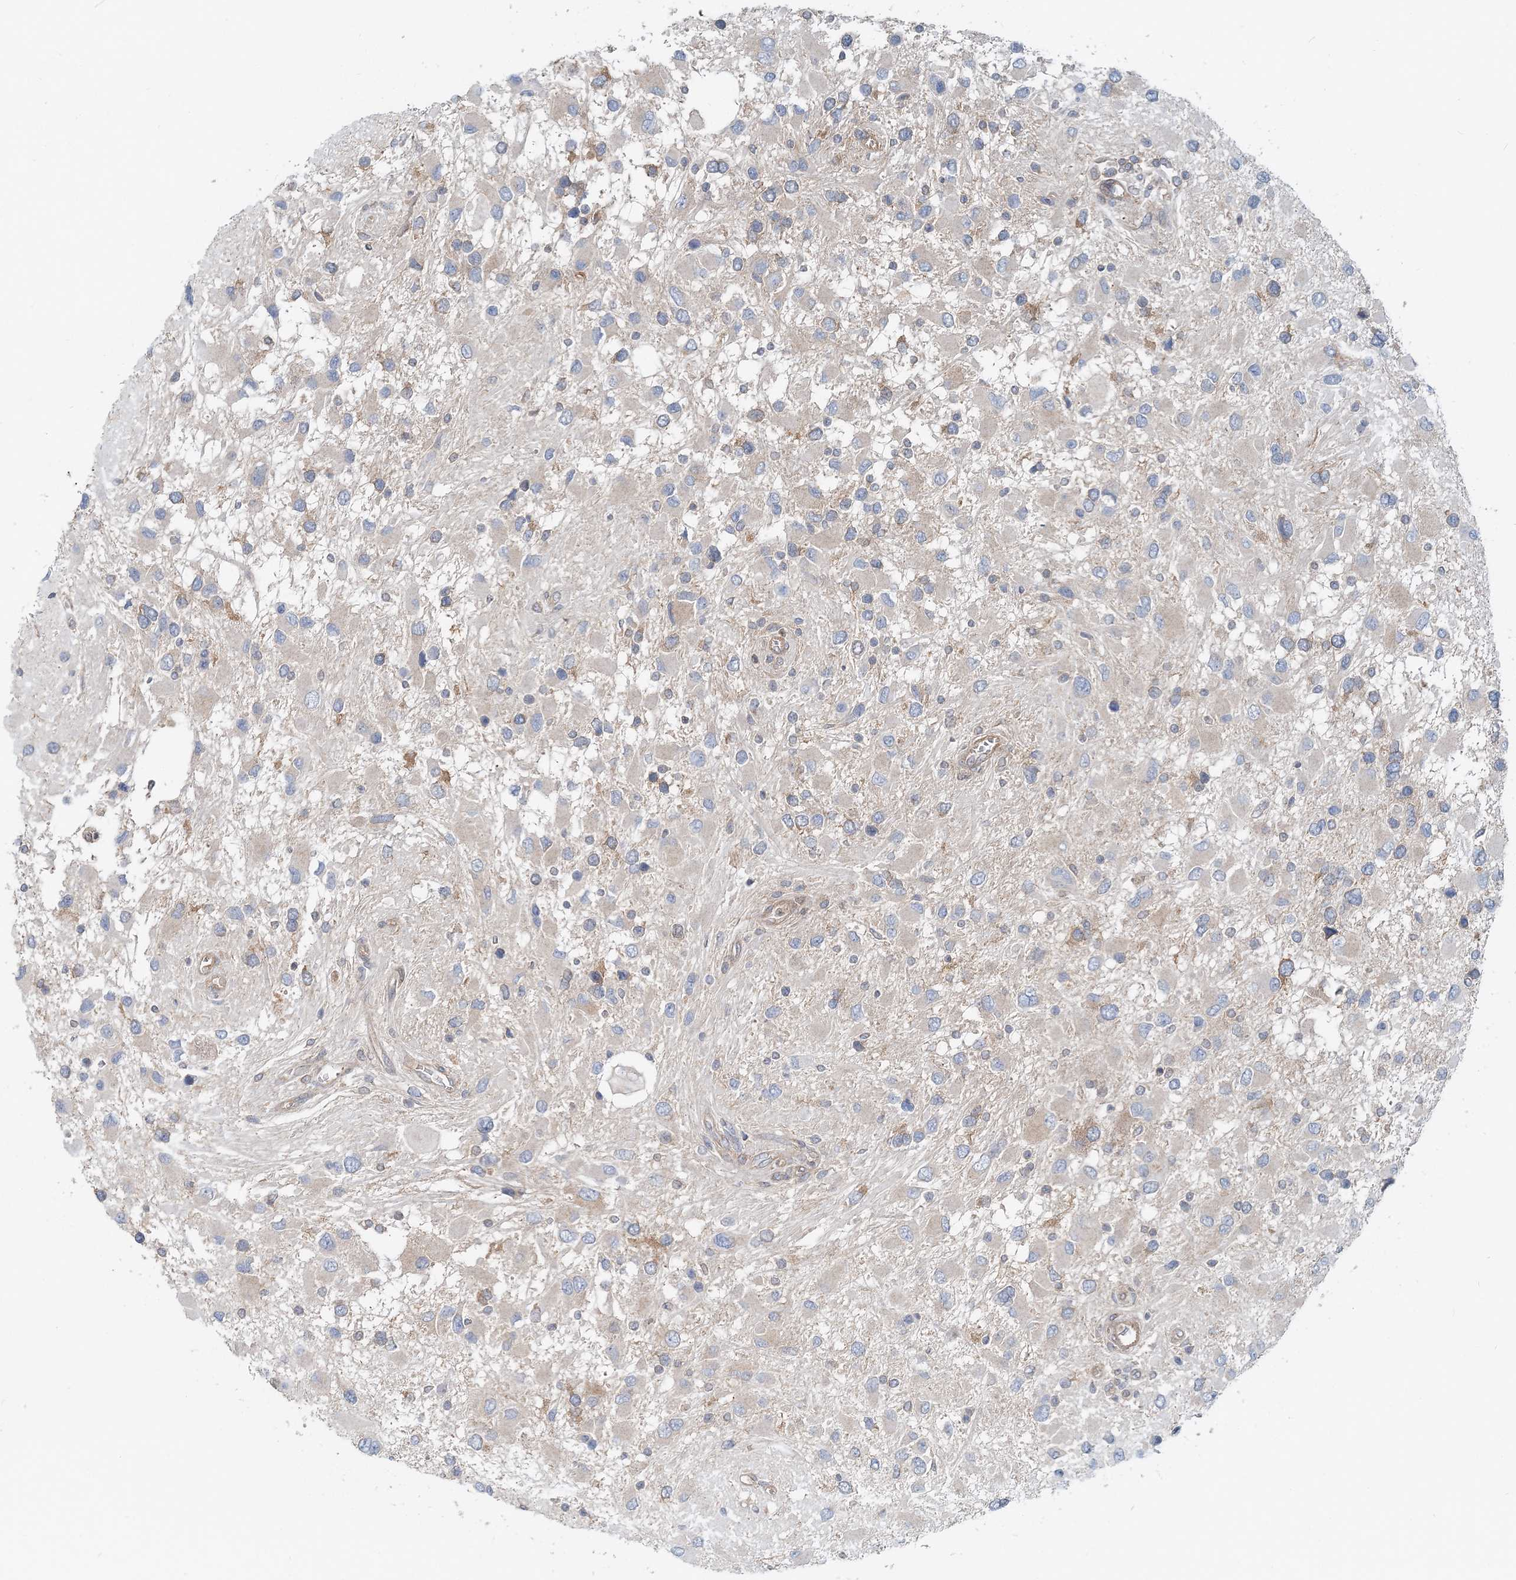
{"staining": {"intensity": "negative", "quantity": "none", "location": "none"}, "tissue": "glioma", "cell_type": "Tumor cells", "image_type": "cancer", "snomed": [{"axis": "morphology", "description": "Glioma, malignant, High grade"}, {"axis": "topography", "description": "Brain"}], "caption": "Immunohistochemical staining of malignant high-grade glioma exhibits no significant positivity in tumor cells.", "gene": "MOB4", "patient": {"sex": "male", "age": 53}}